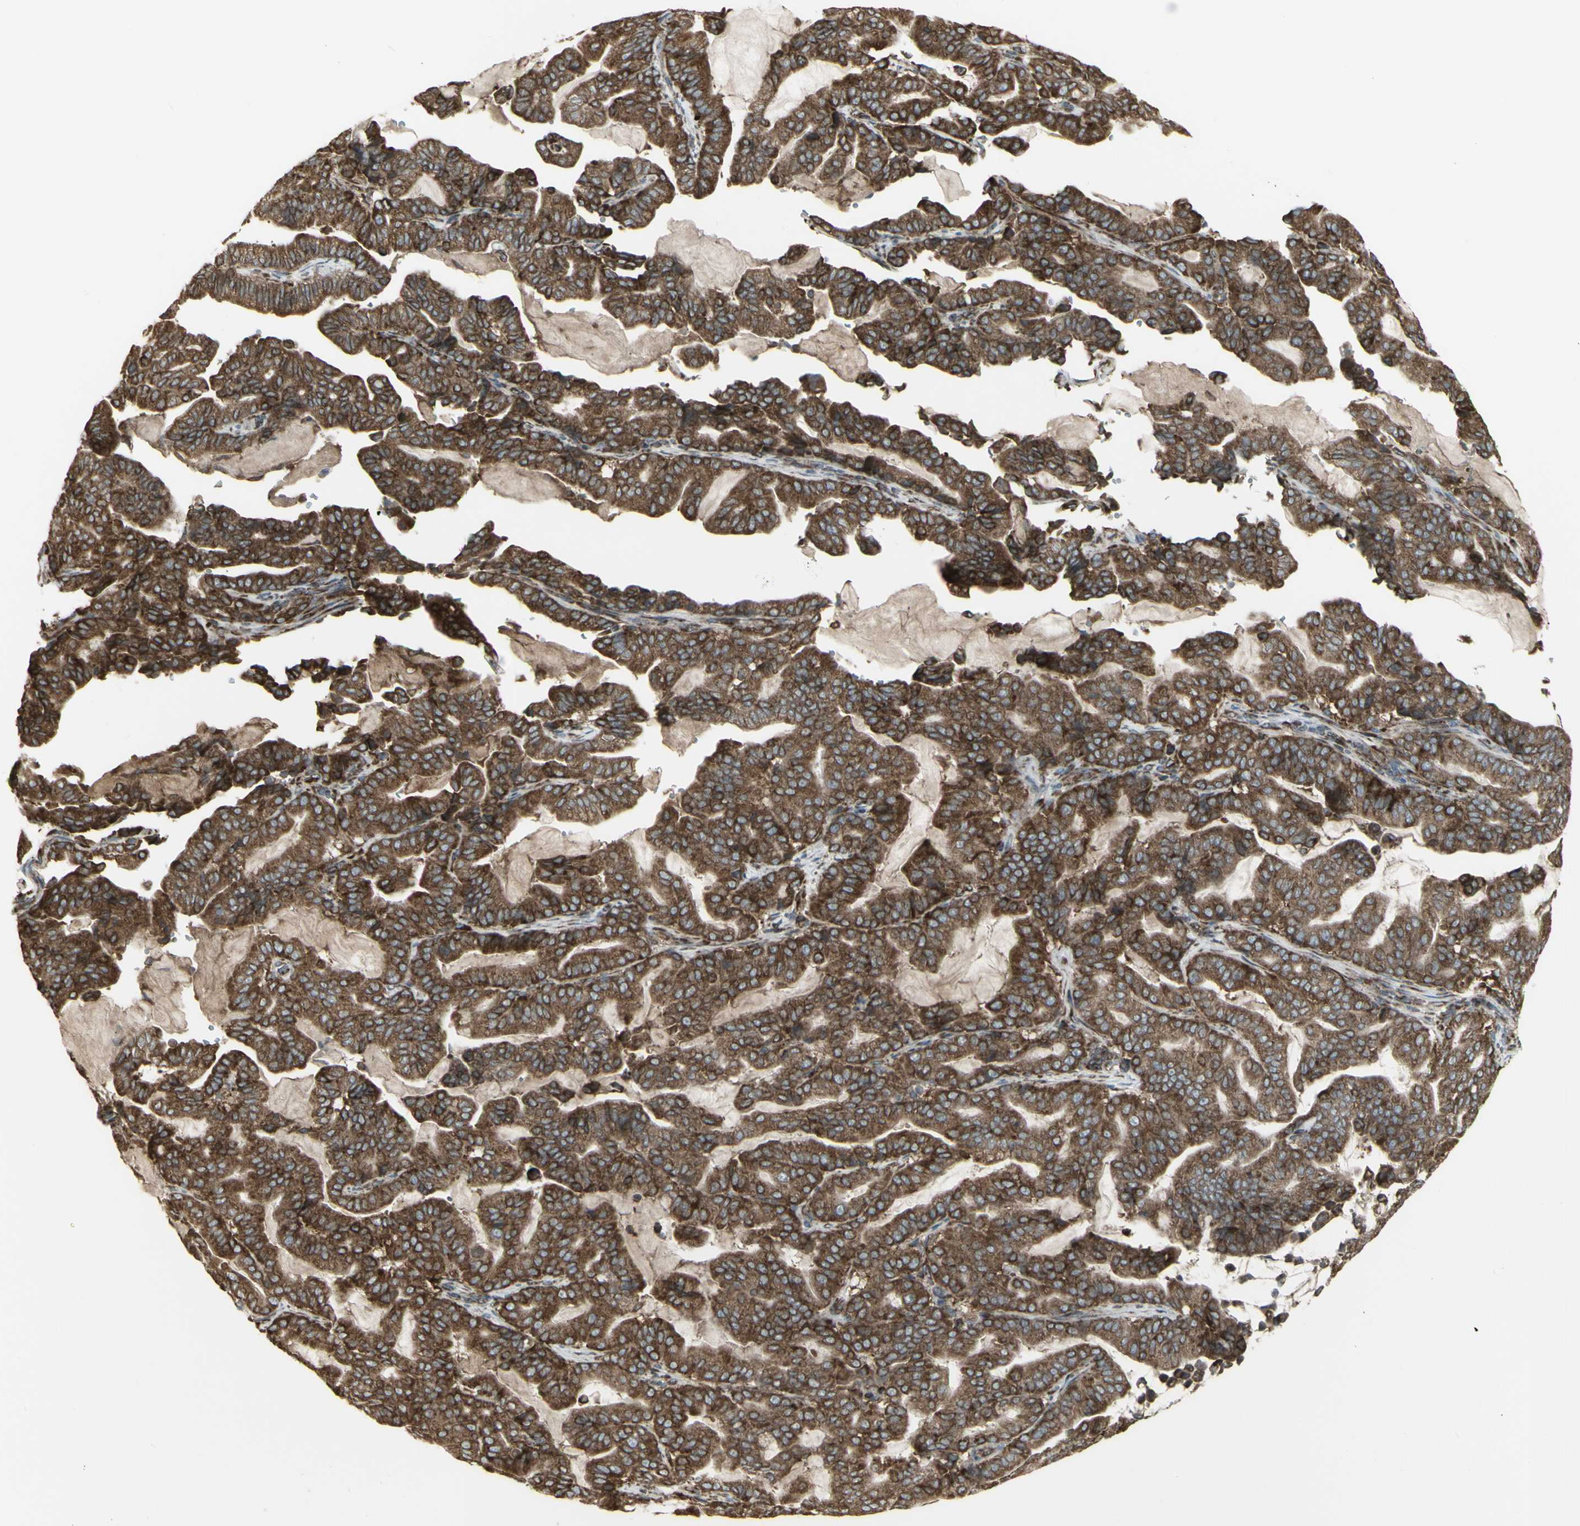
{"staining": {"intensity": "strong", "quantity": ">75%", "location": "cytoplasmic/membranous"}, "tissue": "pancreatic cancer", "cell_type": "Tumor cells", "image_type": "cancer", "snomed": [{"axis": "morphology", "description": "Adenocarcinoma, NOS"}, {"axis": "topography", "description": "Pancreas"}], "caption": "Human adenocarcinoma (pancreatic) stained with a brown dye exhibits strong cytoplasmic/membranous positive staining in approximately >75% of tumor cells.", "gene": "FKBP3", "patient": {"sex": "male", "age": 63}}